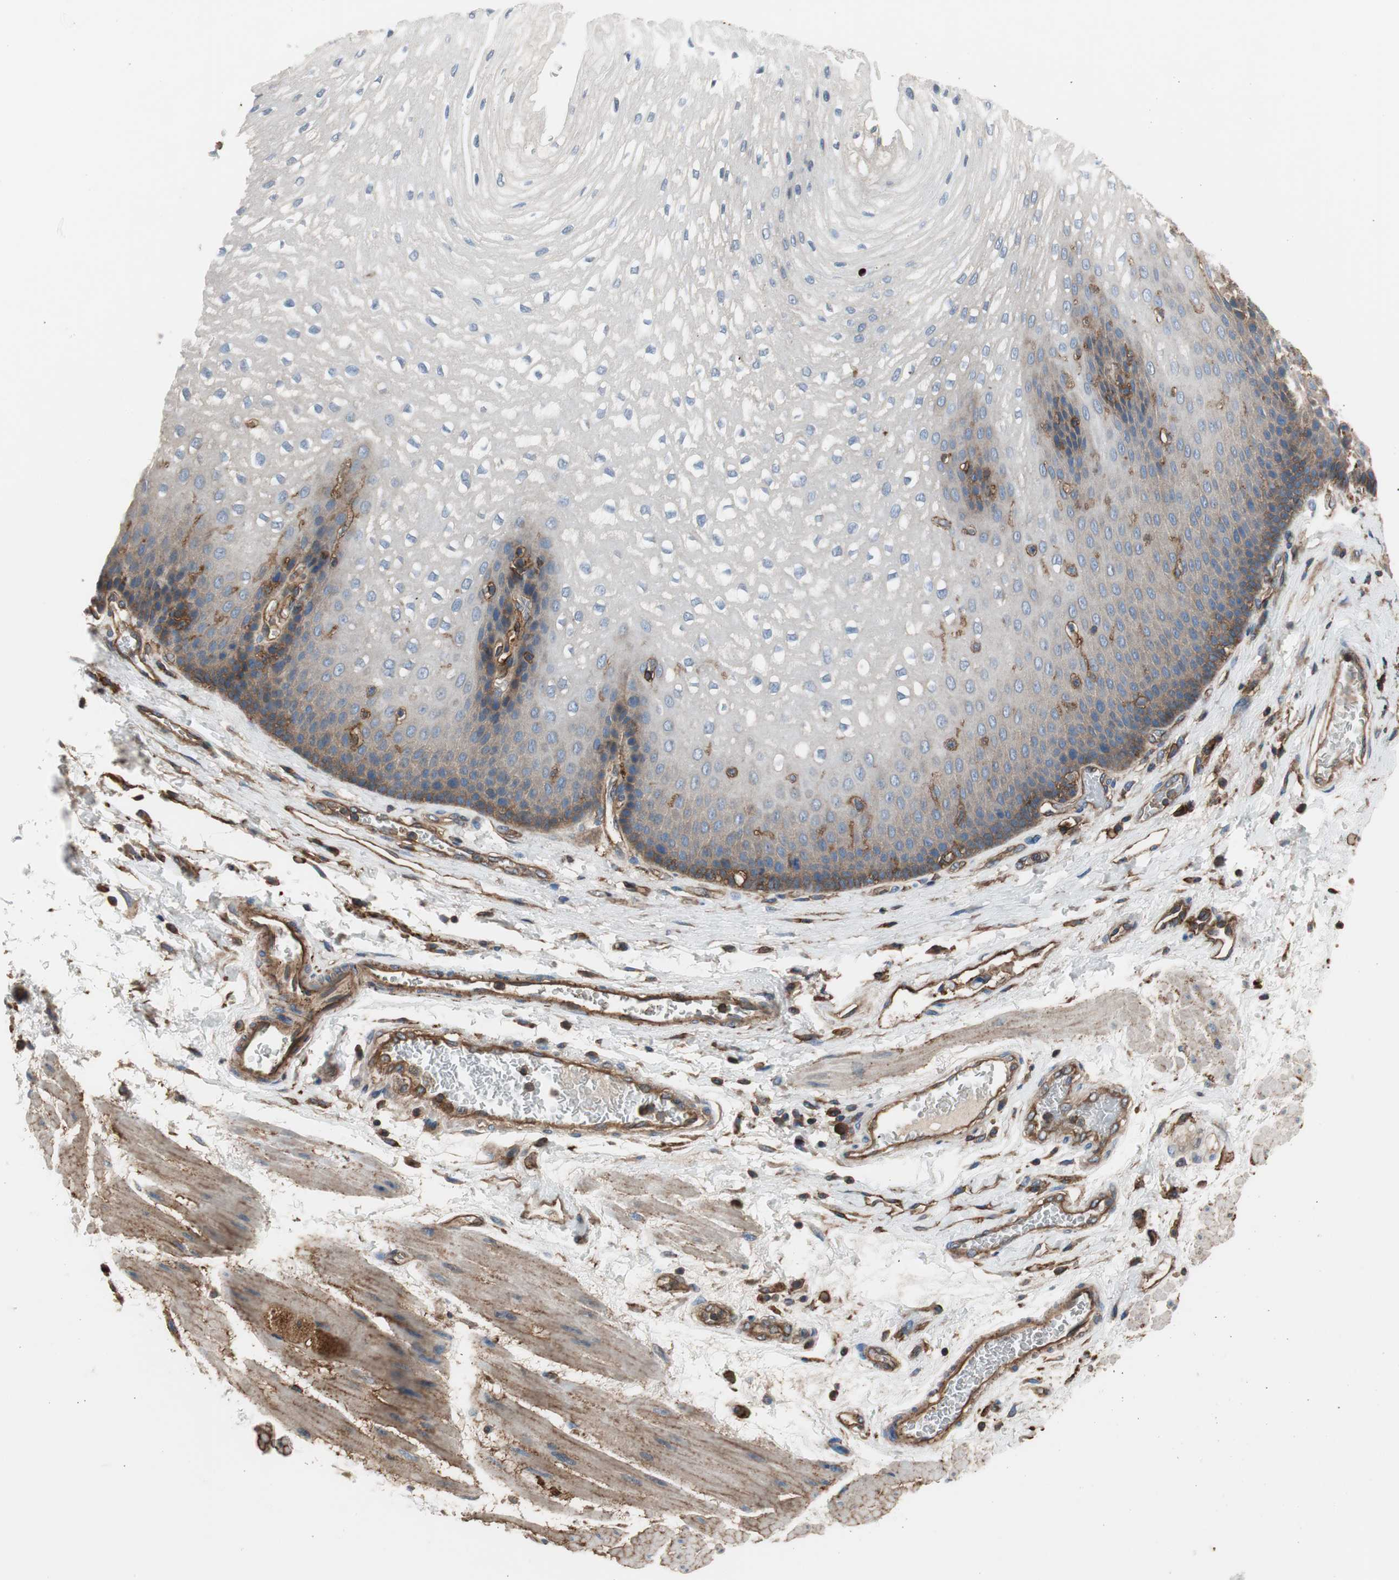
{"staining": {"intensity": "moderate", "quantity": "<25%", "location": "cytoplasmic/membranous"}, "tissue": "esophagus", "cell_type": "Squamous epithelial cells", "image_type": "normal", "snomed": [{"axis": "morphology", "description": "Normal tissue, NOS"}, {"axis": "topography", "description": "Esophagus"}], "caption": "This image displays immunohistochemistry staining of unremarkable human esophagus, with low moderate cytoplasmic/membranous staining in approximately <25% of squamous epithelial cells.", "gene": "IL1RL1", "patient": {"sex": "male", "age": 48}}